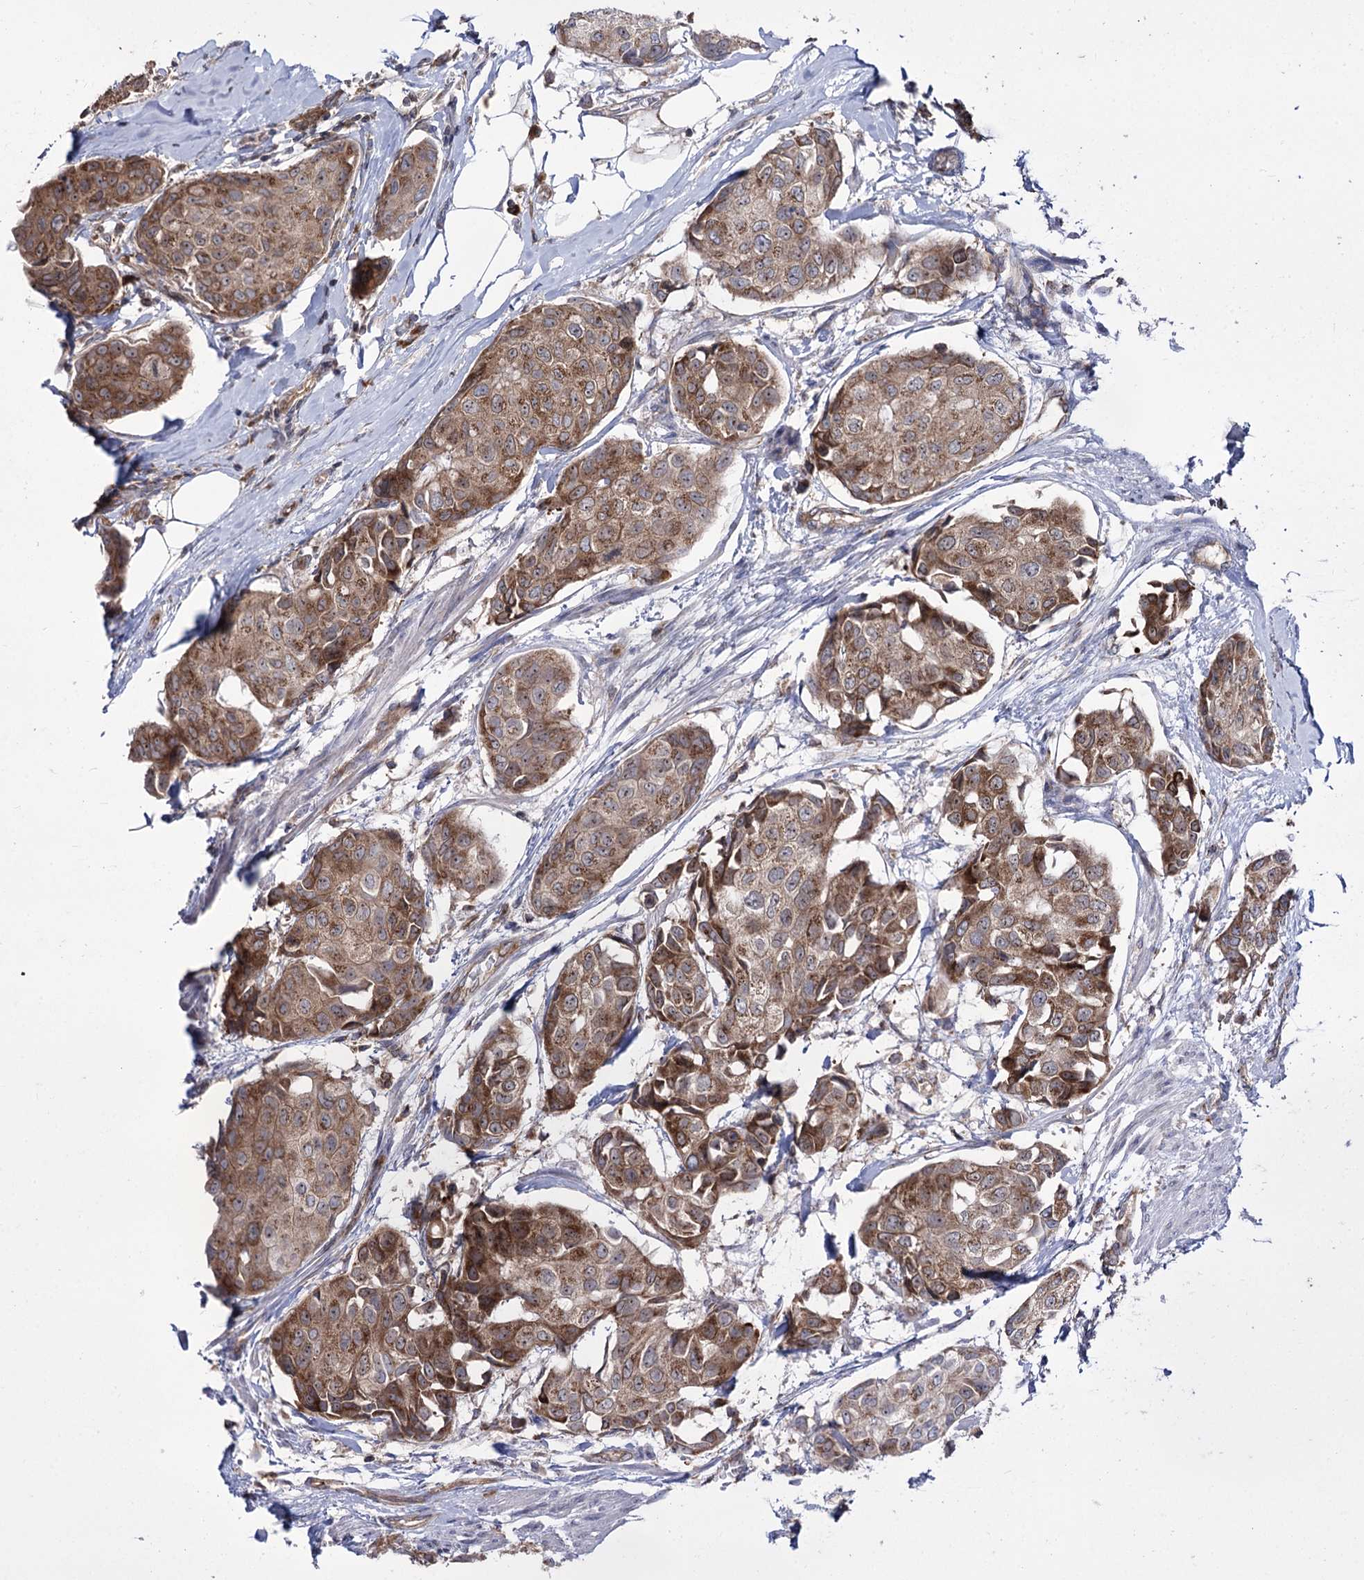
{"staining": {"intensity": "moderate", "quantity": ">75%", "location": "cytoplasmic/membranous"}, "tissue": "breast cancer", "cell_type": "Tumor cells", "image_type": "cancer", "snomed": [{"axis": "morphology", "description": "Duct carcinoma"}, {"axis": "topography", "description": "Breast"}], "caption": "Breast cancer (invasive ductal carcinoma) stained with immunohistochemistry exhibits moderate cytoplasmic/membranous staining in approximately >75% of tumor cells. (Stains: DAB in brown, nuclei in blue, Microscopy: brightfield microscopy at high magnification).", "gene": "ZNF622", "patient": {"sex": "female", "age": 80}}